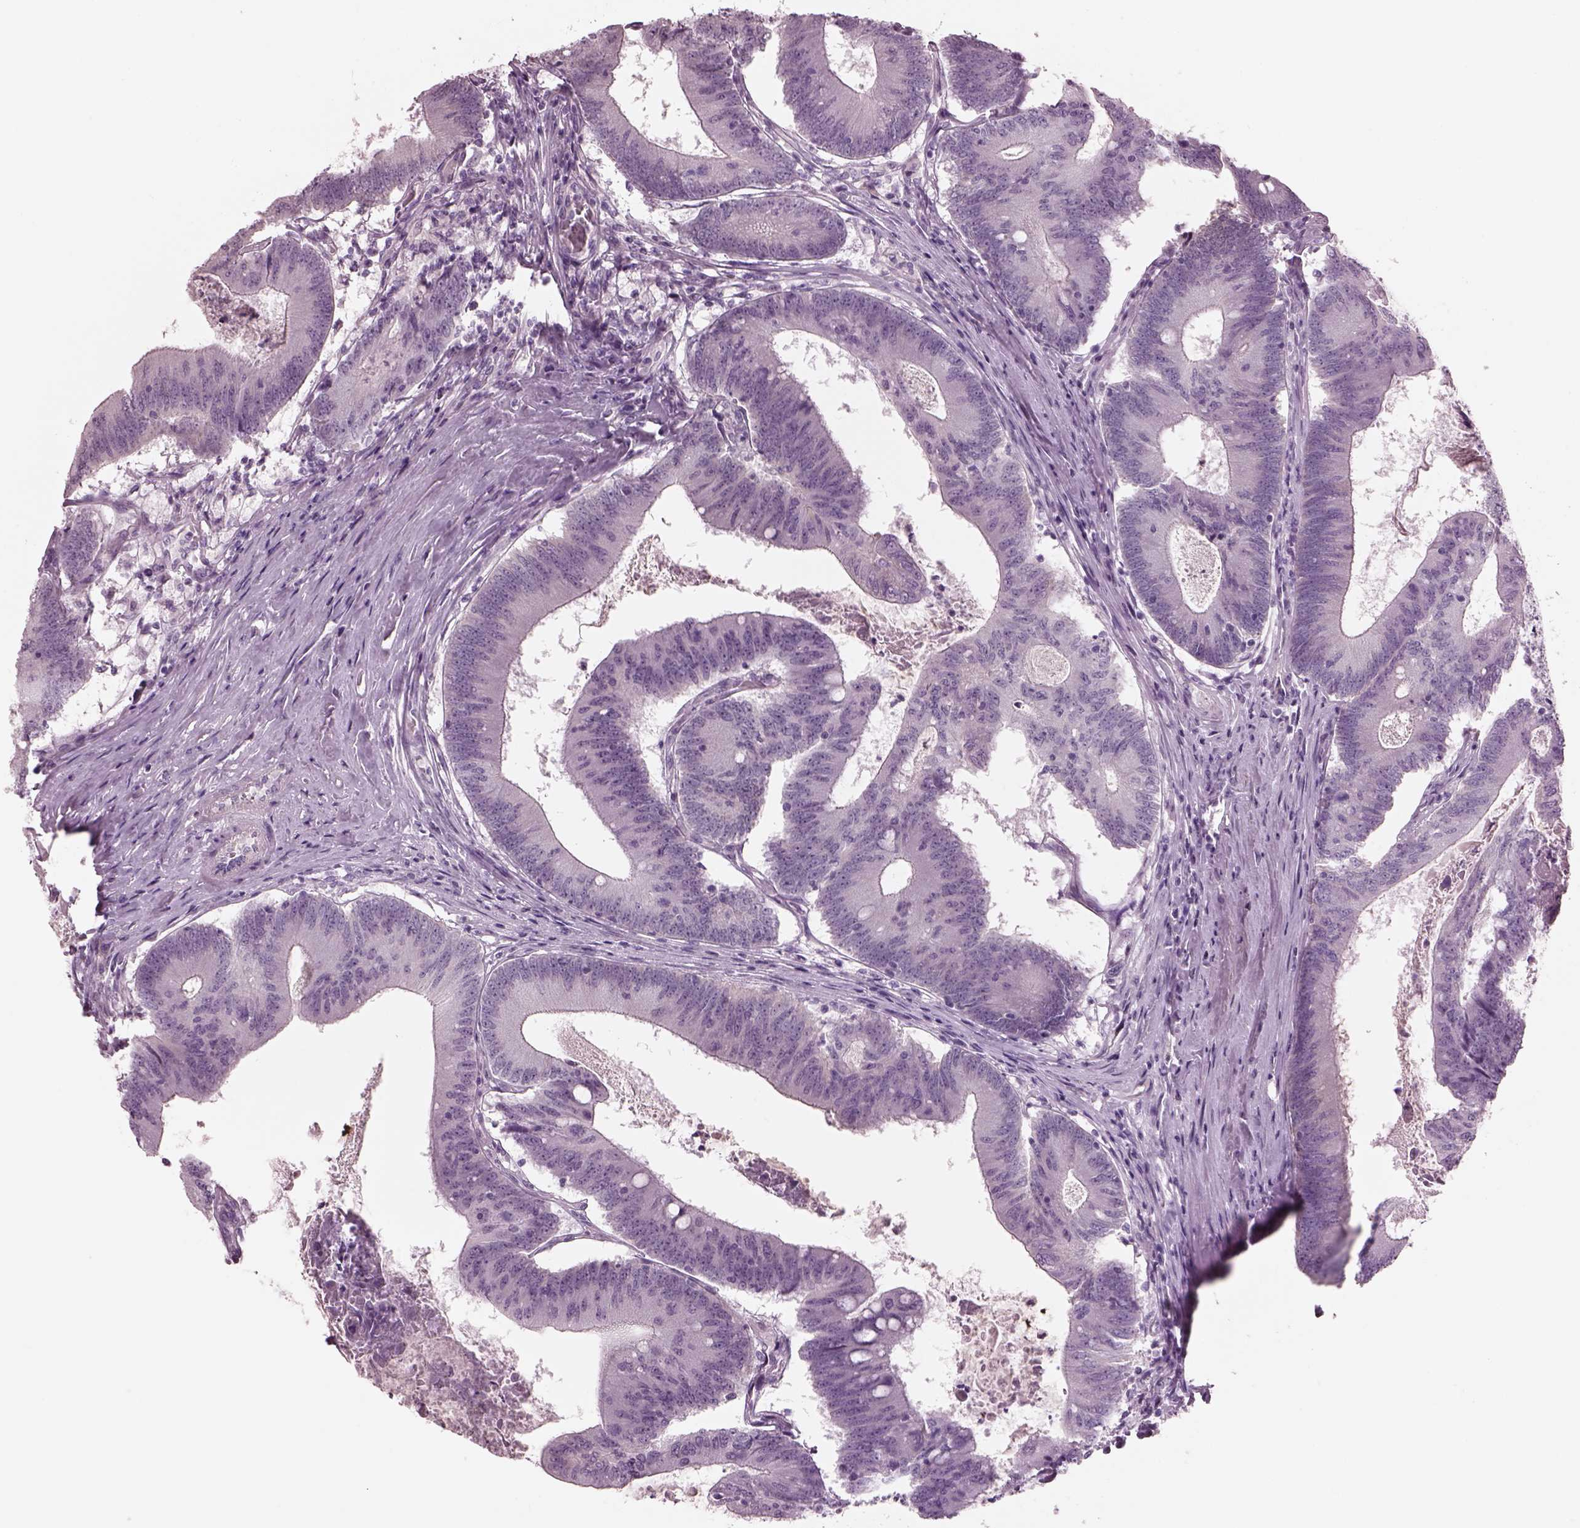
{"staining": {"intensity": "negative", "quantity": "none", "location": "none"}, "tissue": "colorectal cancer", "cell_type": "Tumor cells", "image_type": "cancer", "snomed": [{"axis": "morphology", "description": "Adenocarcinoma, NOS"}, {"axis": "topography", "description": "Colon"}], "caption": "DAB immunohistochemical staining of human colorectal cancer reveals no significant expression in tumor cells.", "gene": "CYLC1", "patient": {"sex": "female", "age": 70}}